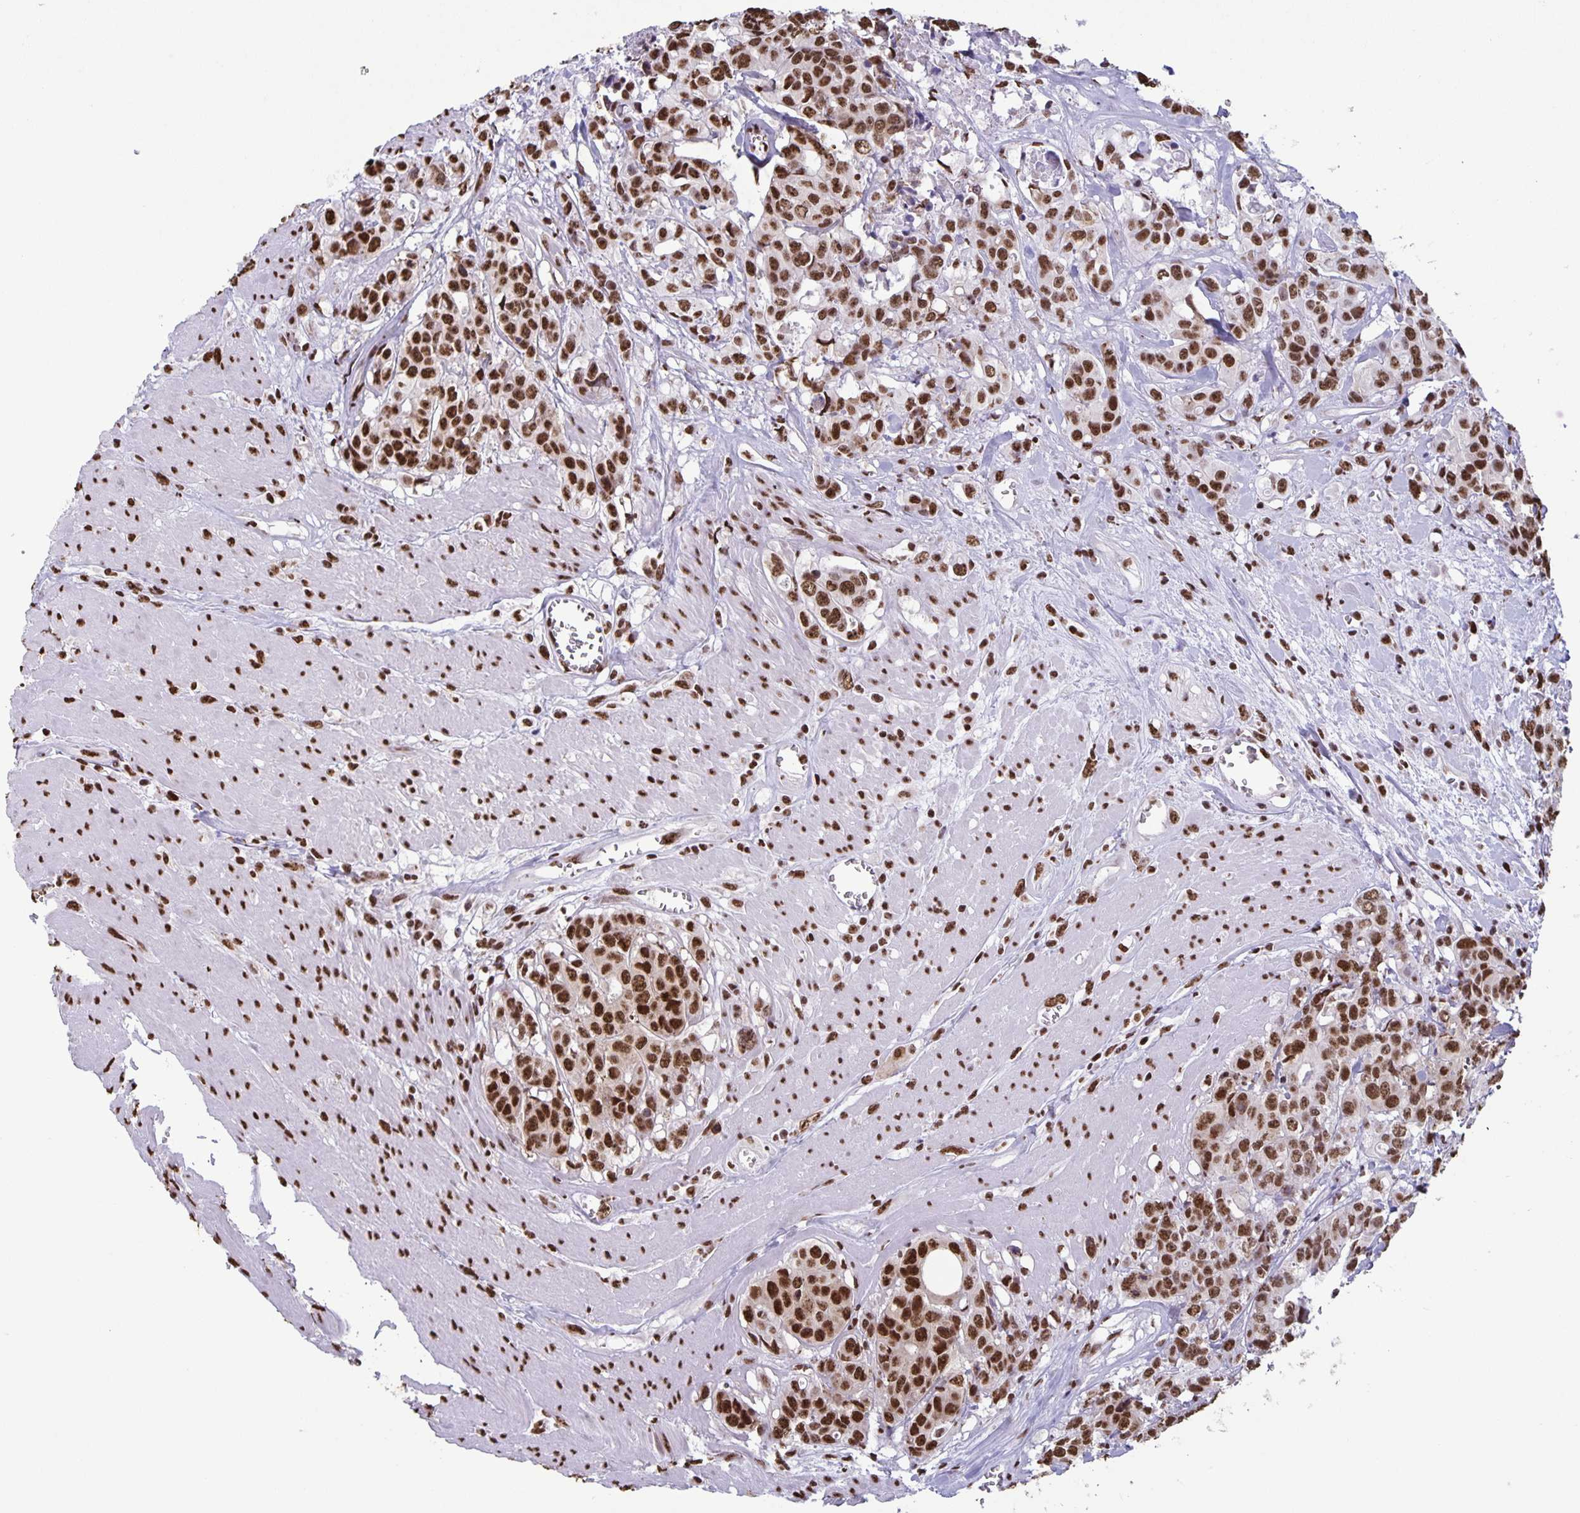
{"staining": {"intensity": "strong", "quantity": ">75%", "location": "nuclear"}, "tissue": "colorectal cancer", "cell_type": "Tumor cells", "image_type": "cancer", "snomed": [{"axis": "morphology", "description": "Adenocarcinoma, NOS"}, {"axis": "topography", "description": "Rectum"}], "caption": "Protein expression by IHC displays strong nuclear expression in about >75% of tumor cells in colorectal adenocarcinoma. (DAB IHC, brown staining for protein, blue staining for nuclei).", "gene": "DUT", "patient": {"sex": "female", "age": 62}}